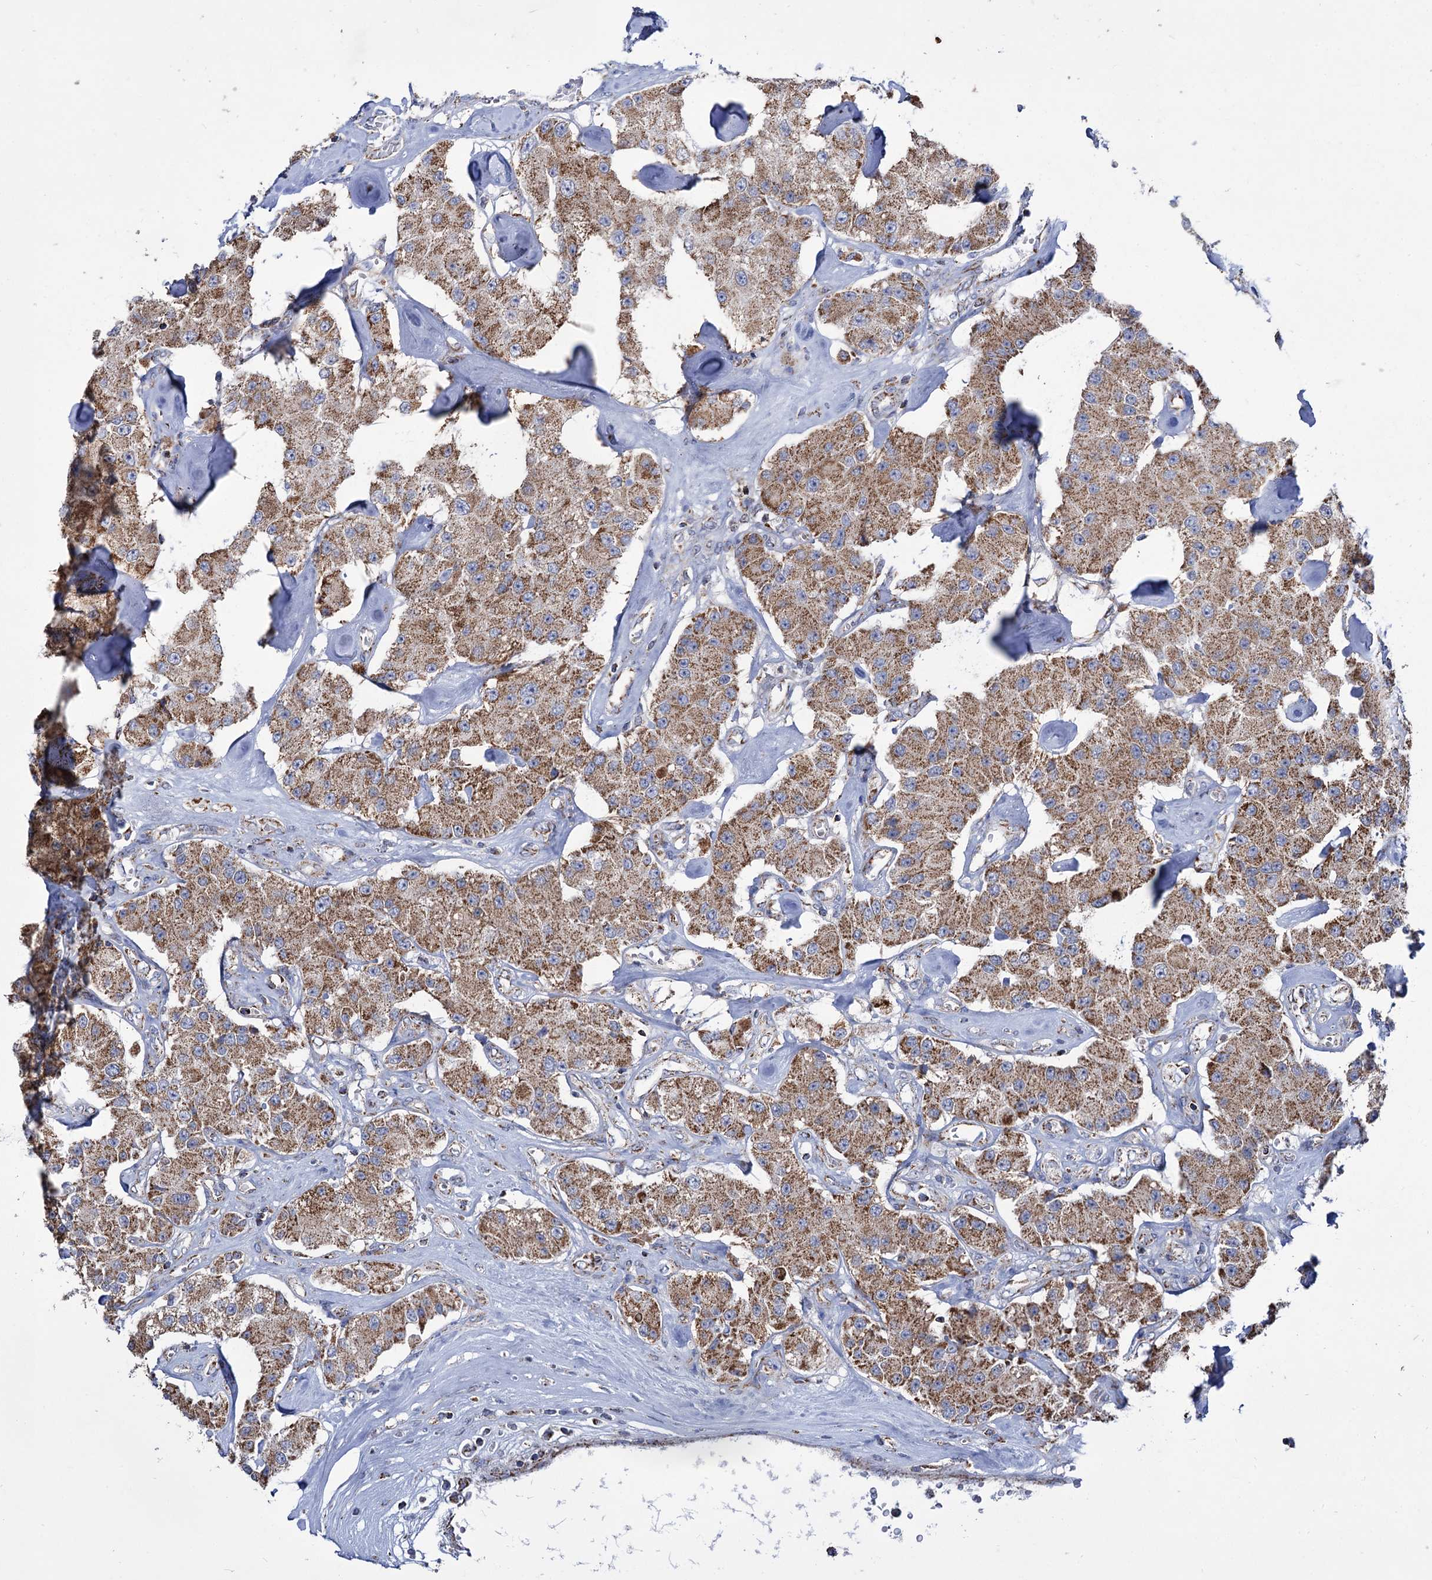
{"staining": {"intensity": "moderate", "quantity": ">75%", "location": "cytoplasmic/membranous"}, "tissue": "carcinoid", "cell_type": "Tumor cells", "image_type": "cancer", "snomed": [{"axis": "morphology", "description": "Carcinoid, malignant, NOS"}, {"axis": "topography", "description": "Pancreas"}], "caption": "Protein staining exhibits moderate cytoplasmic/membranous staining in about >75% of tumor cells in carcinoid. (DAB (3,3'-diaminobenzidine) IHC with brightfield microscopy, high magnification).", "gene": "ABHD10", "patient": {"sex": "male", "age": 41}}